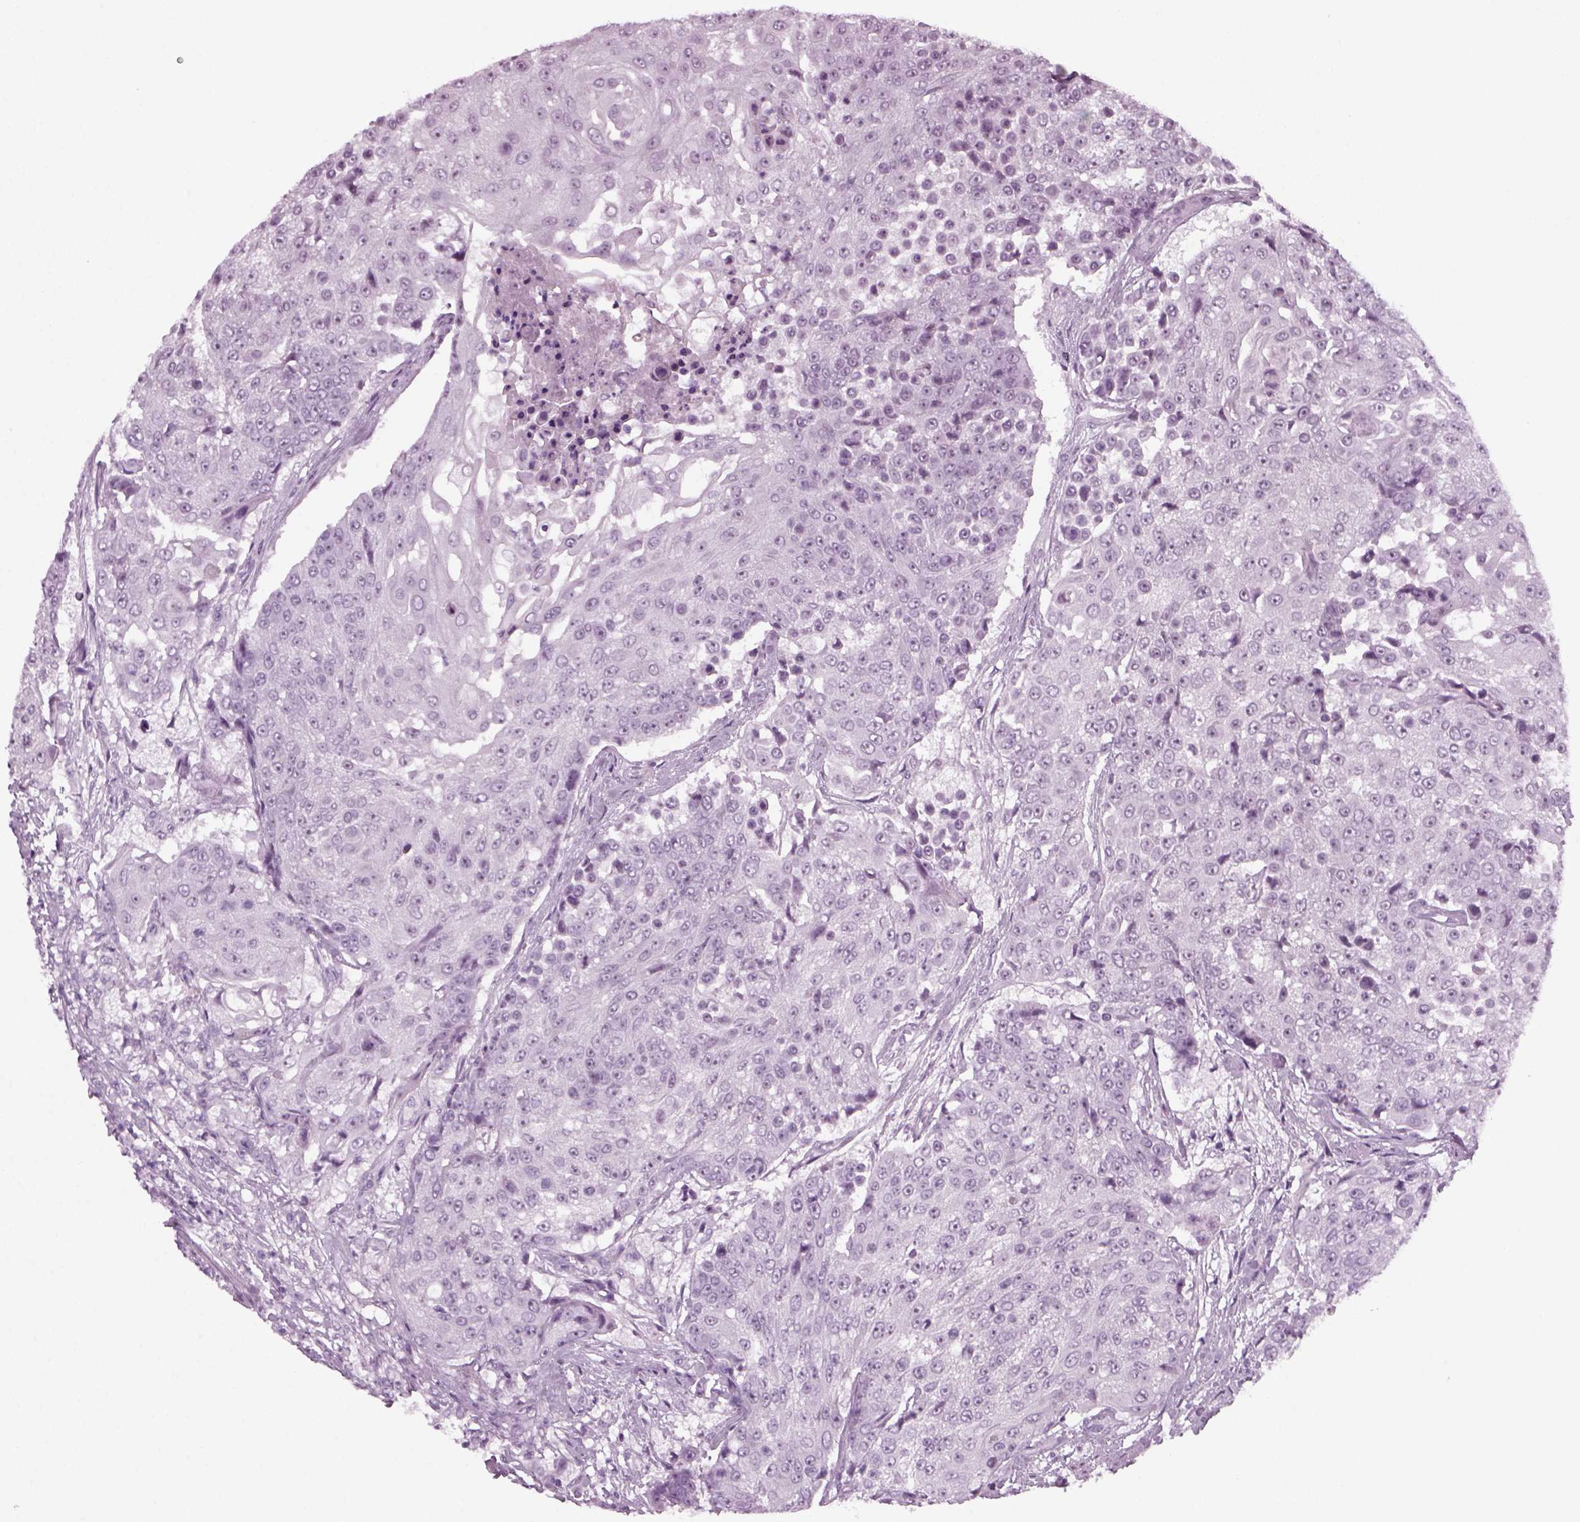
{"staining": {"intensity": "negative", "quantity": "none", "location": "none"}, "tissue": "urothelial cancer", "cell_type": "Tumor cells", "image_type": "cancer", "snomed": [{"axis": "morphology", "description": "Urothelial carcinoma, High grade"}, {"axis": "topography", "description": "Urinary bladder"}], "caption": "DAB immunohistochemical staining of urothelial cancer demonstrates no significant staining in tumor cells.", "gene": "FAM24A", "patient": {"sex": "female", "age": 63}}